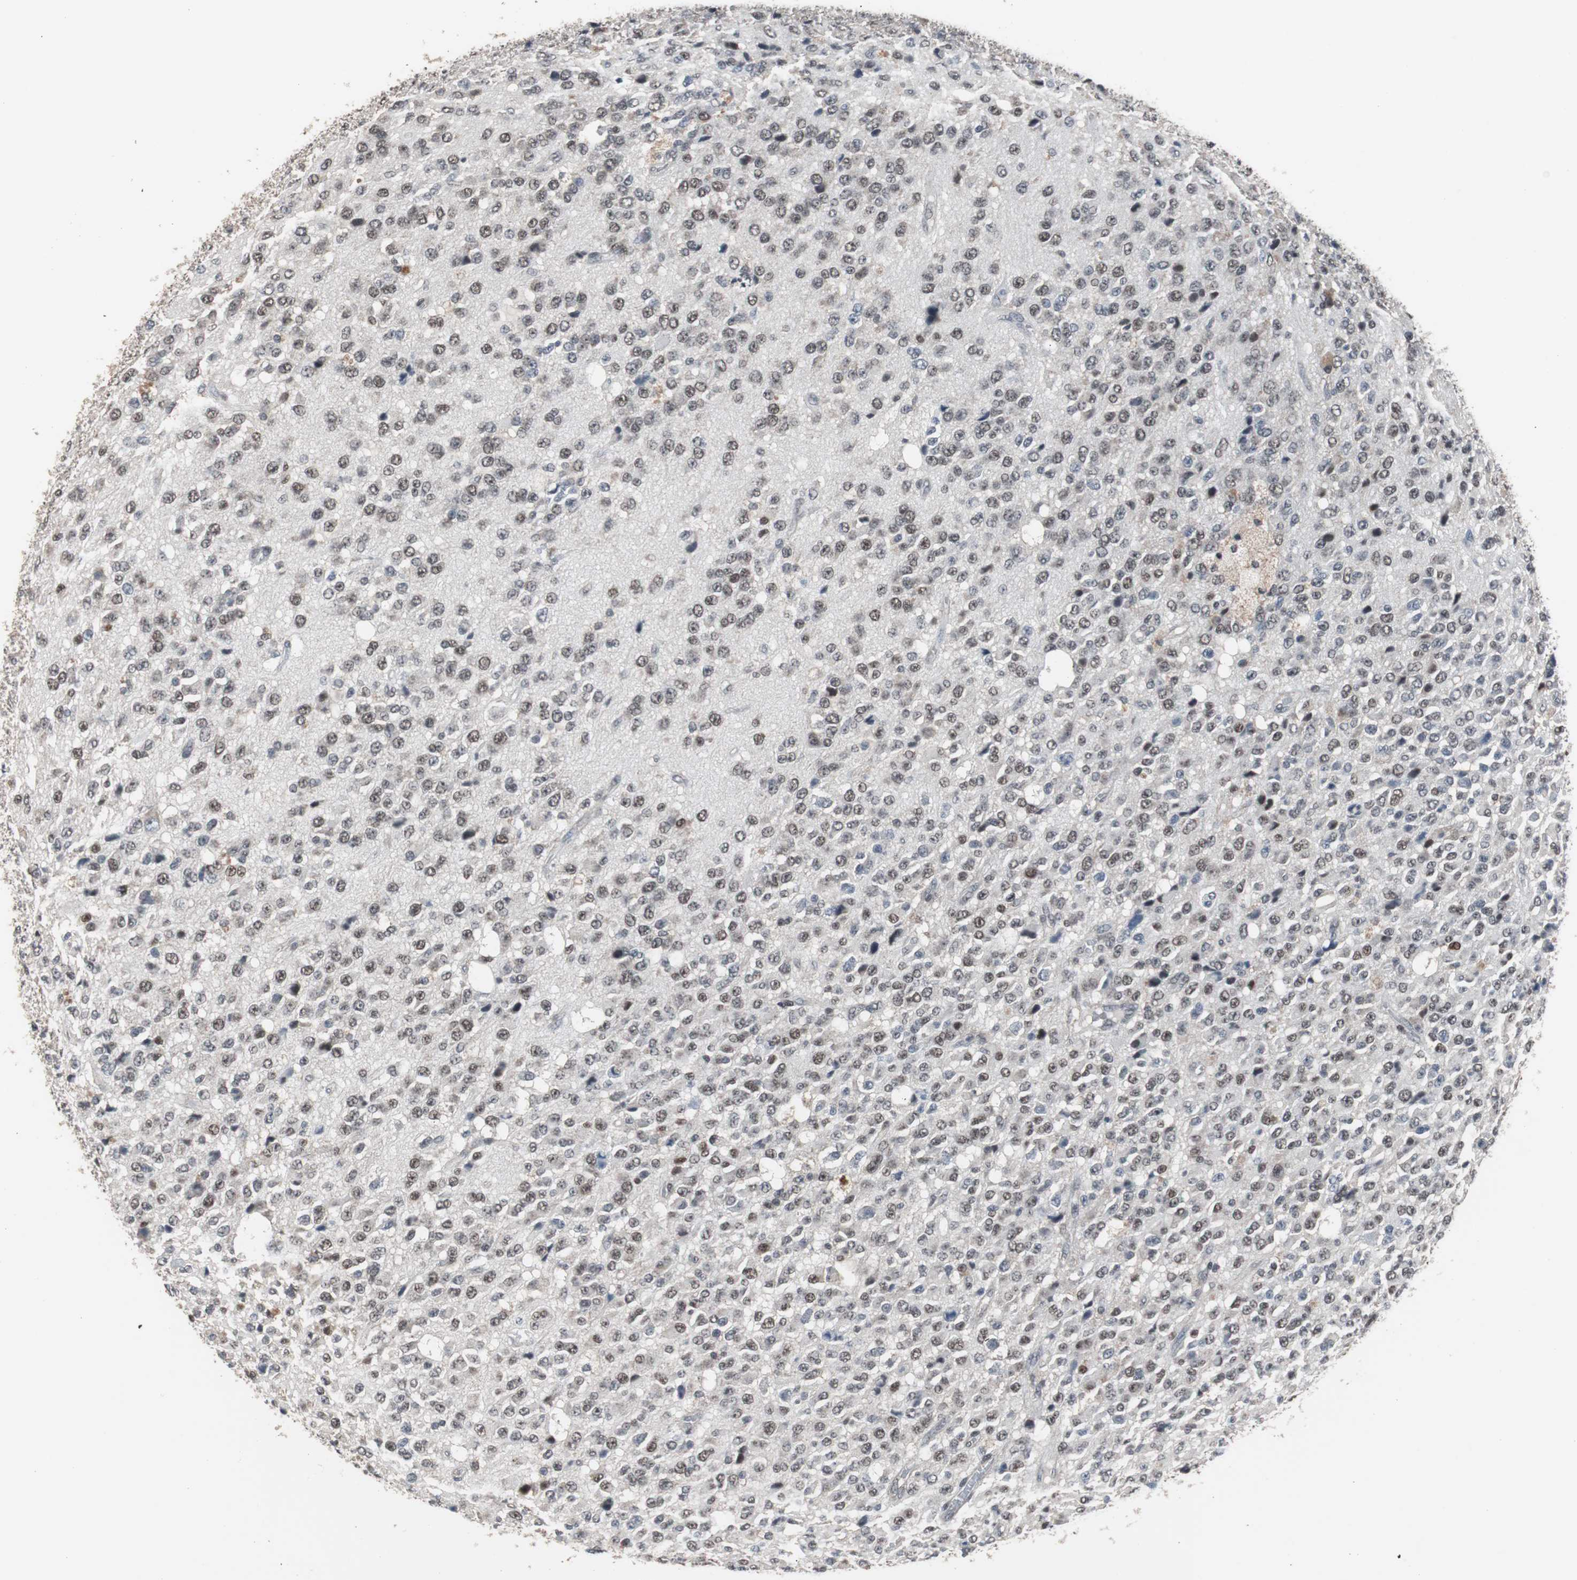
{"staining": {"intensity": "moderate", "quantity": "25%-75%", "location": "nuclear"}, "tissue": "glioma", "cell_type": "Tumor cells", "image_type": "cancer", "snomed": [{"axis": "morphology", "description": "Glioma, malignant, High grade"}, {"axis": "topography", "description": "pancreas cauda"}], "caption": "Immunohistochemical staining of glioma exhibits medium levels of moderate nuclear protein staining in about 25%-75% of tumor cells.", "gene": "ZHX2", "patient": {"sex": "male", "age": 60}}